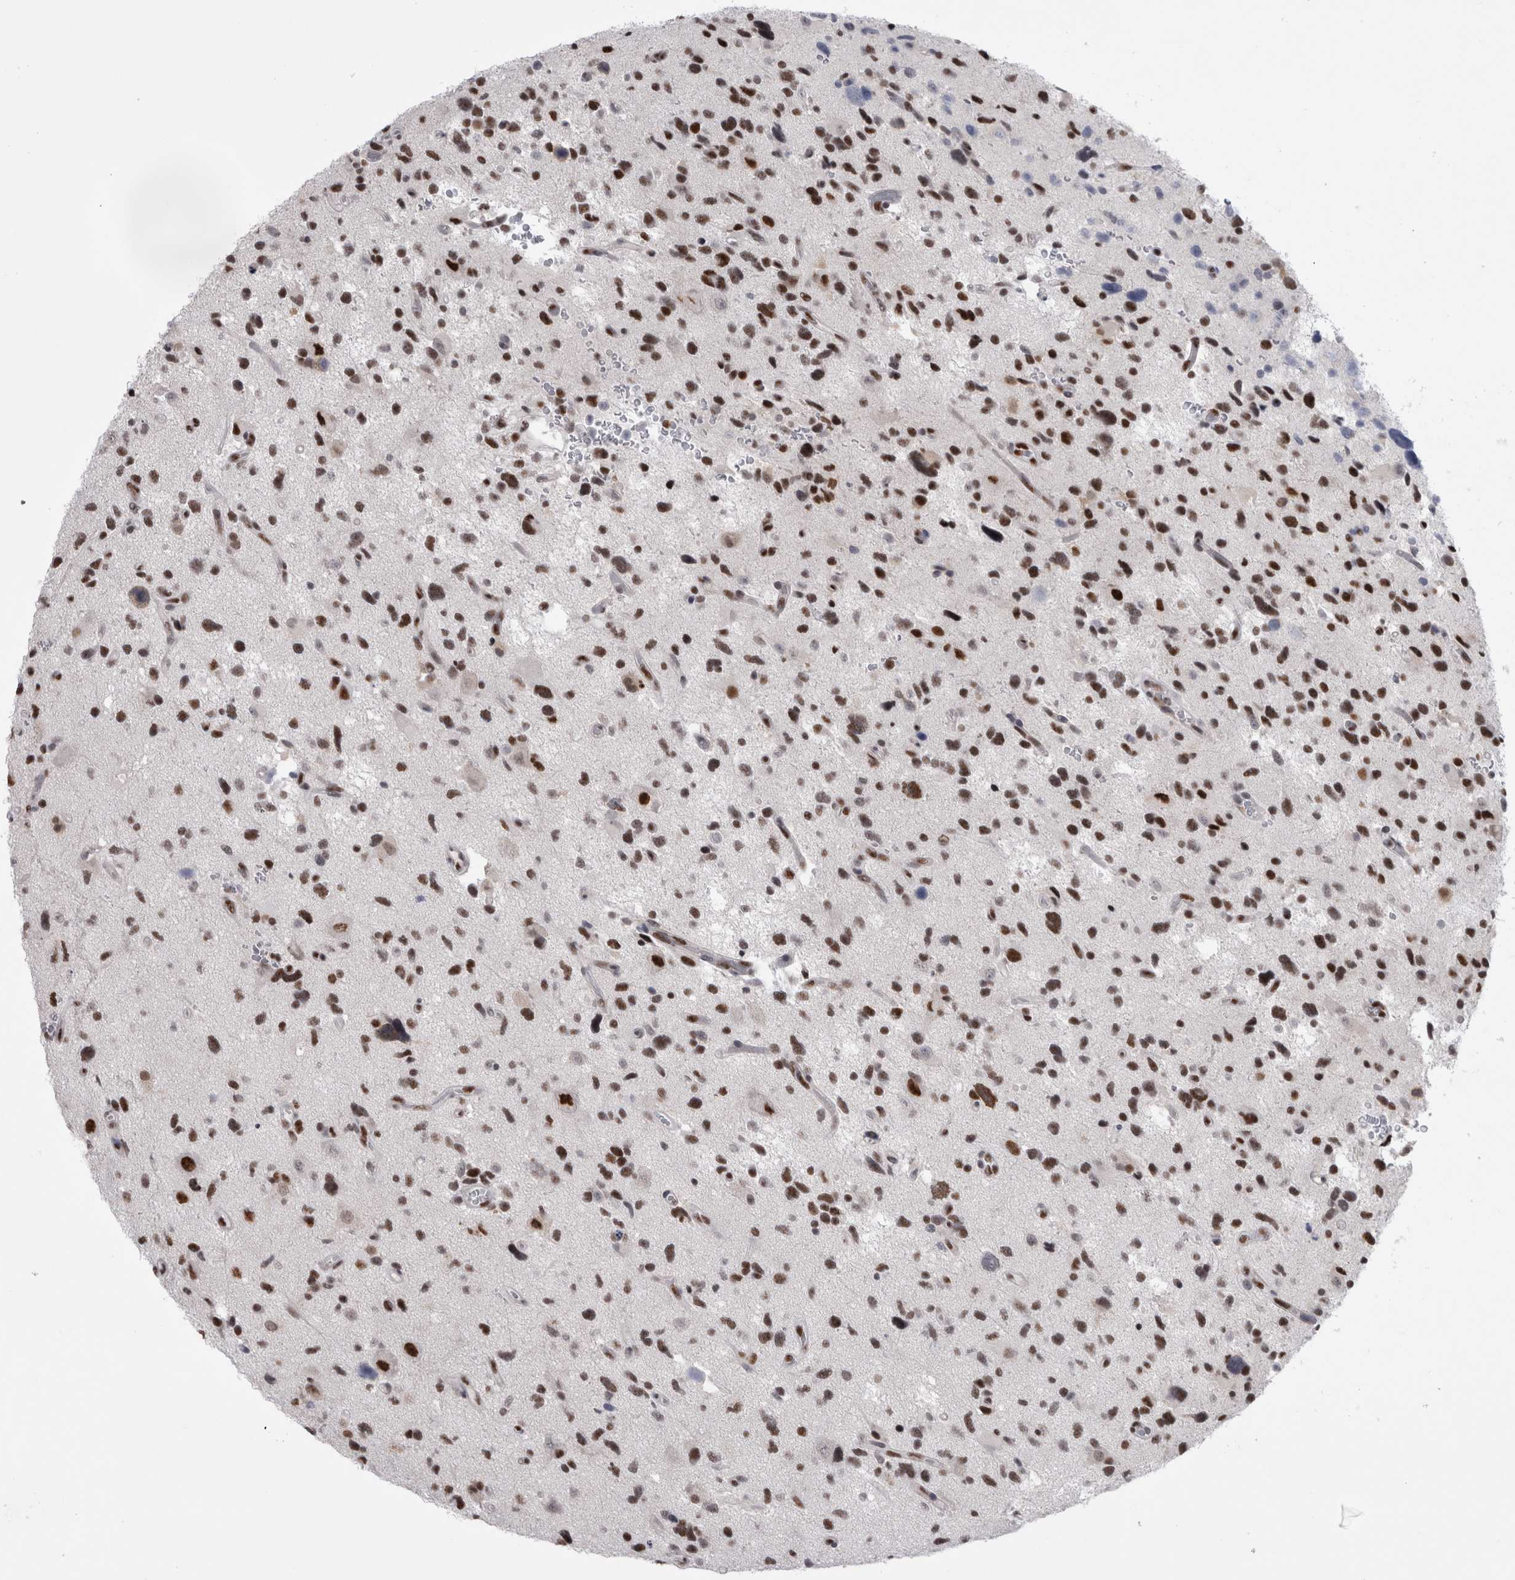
{"staining": {"intensity": "strong", "quantity": ">75%", "location": "nuclear"}, "tissue": "glioma", "cell_type": "Tumor cells", "image_type": "cancer", "snomed": [{"axis": "morphology", "description": "Glioma, malignant, High grade"}, {"axis": "topography", "description": "Brain"}], "caption": "A high amount of strong nuclear staining is present in about >75% of tumor cells in glioma tissue.", "gene": "API5", "patient": {"sex": "male", "age": 33}}